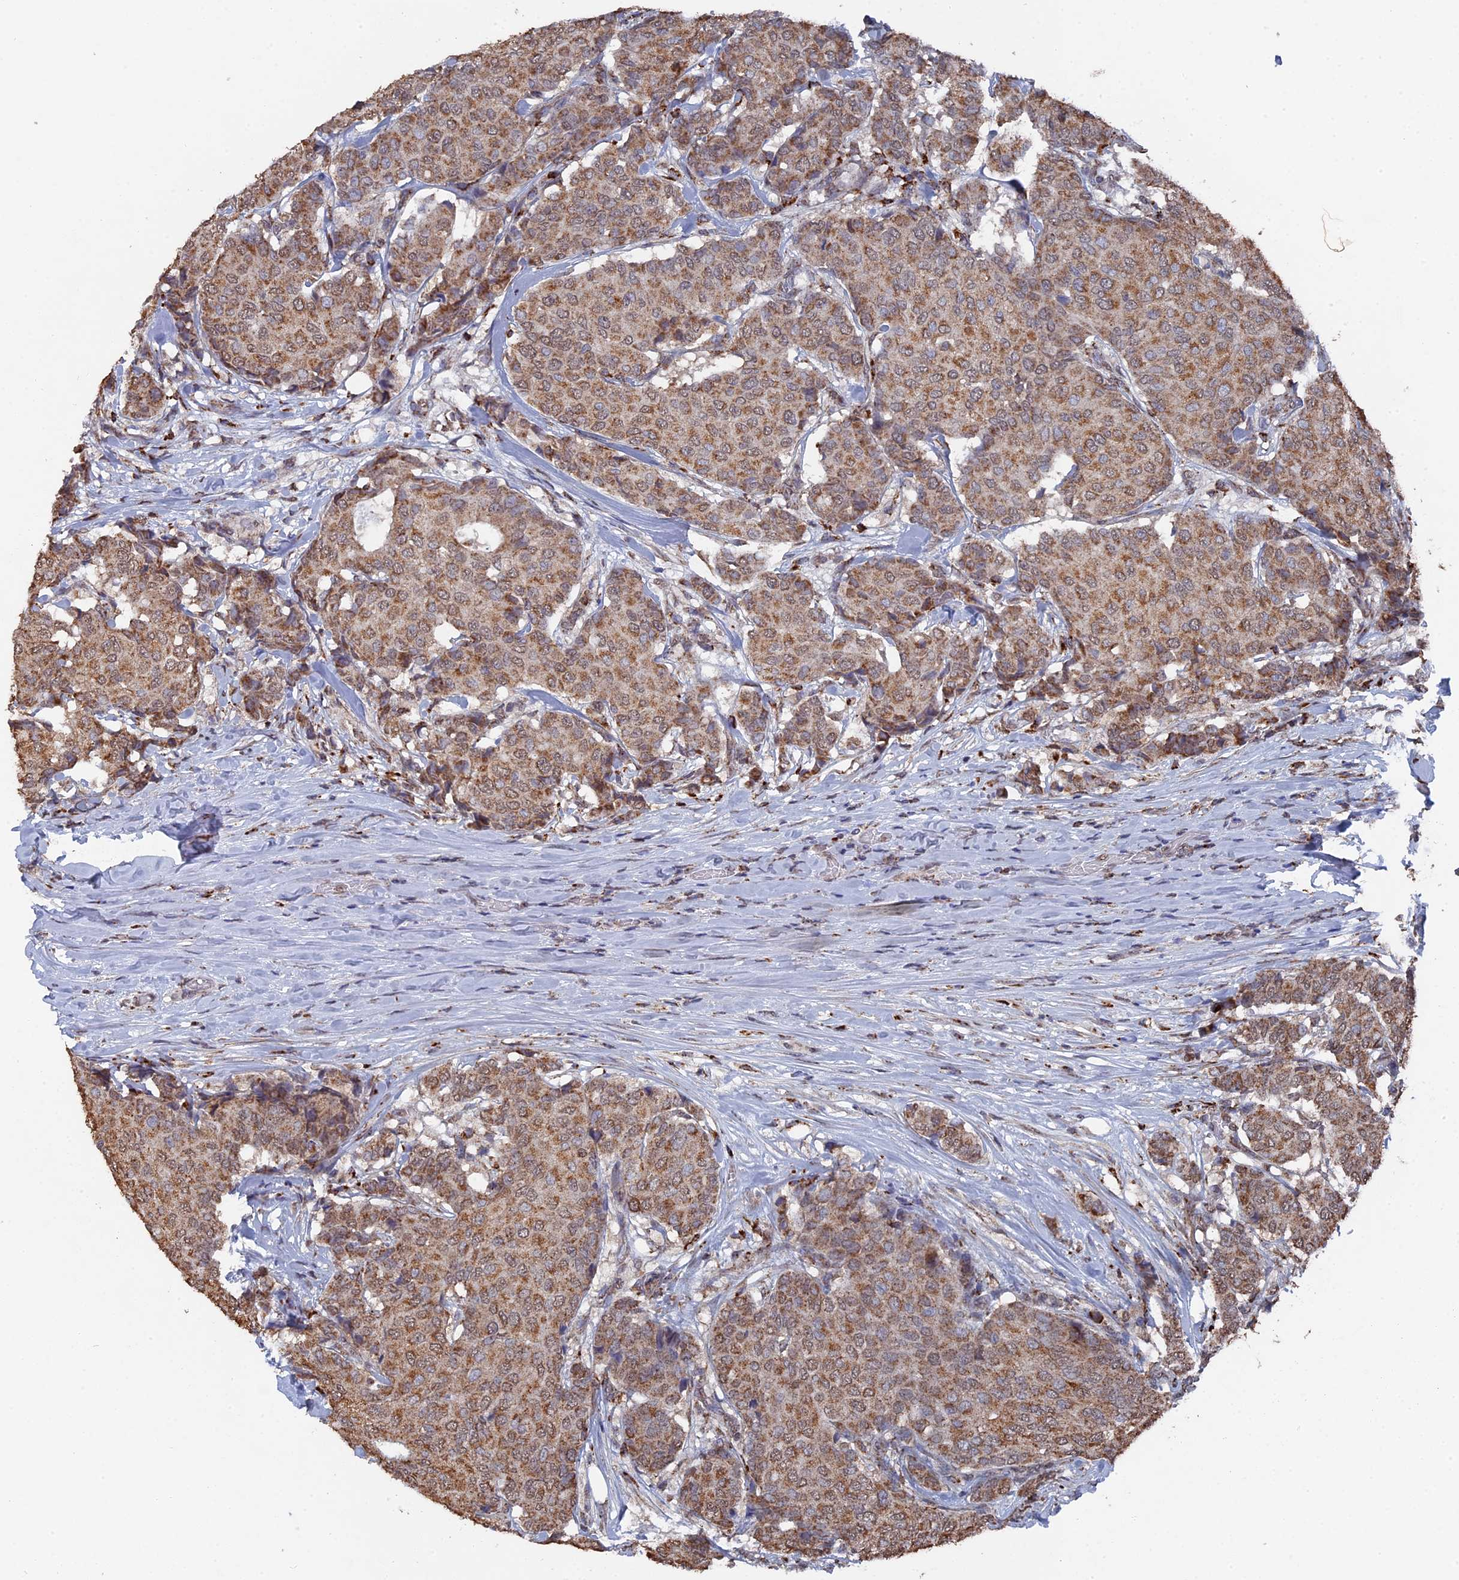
{"staining": {"intensity": "moderate", "quantity": ">75%", "location": "cytoplasmic/membranous"}, "tissue": "breast cancer", "cell_type": "Tumor cells", "image_type": "cancer", "snomed": [{"axis": "morphology", "description": "Duct carcinoma"}, {"axis": "topography", "description": "Breast"}], "caption": "This is an image of immunohistochemistry staining of breast cancer (invasive ductal carcinoma), which shows moderate expression in the cytoplasmic/membranous of tumor cells.", "gene": "SMG9", "patient": {"sex": "female", "age": 75}}